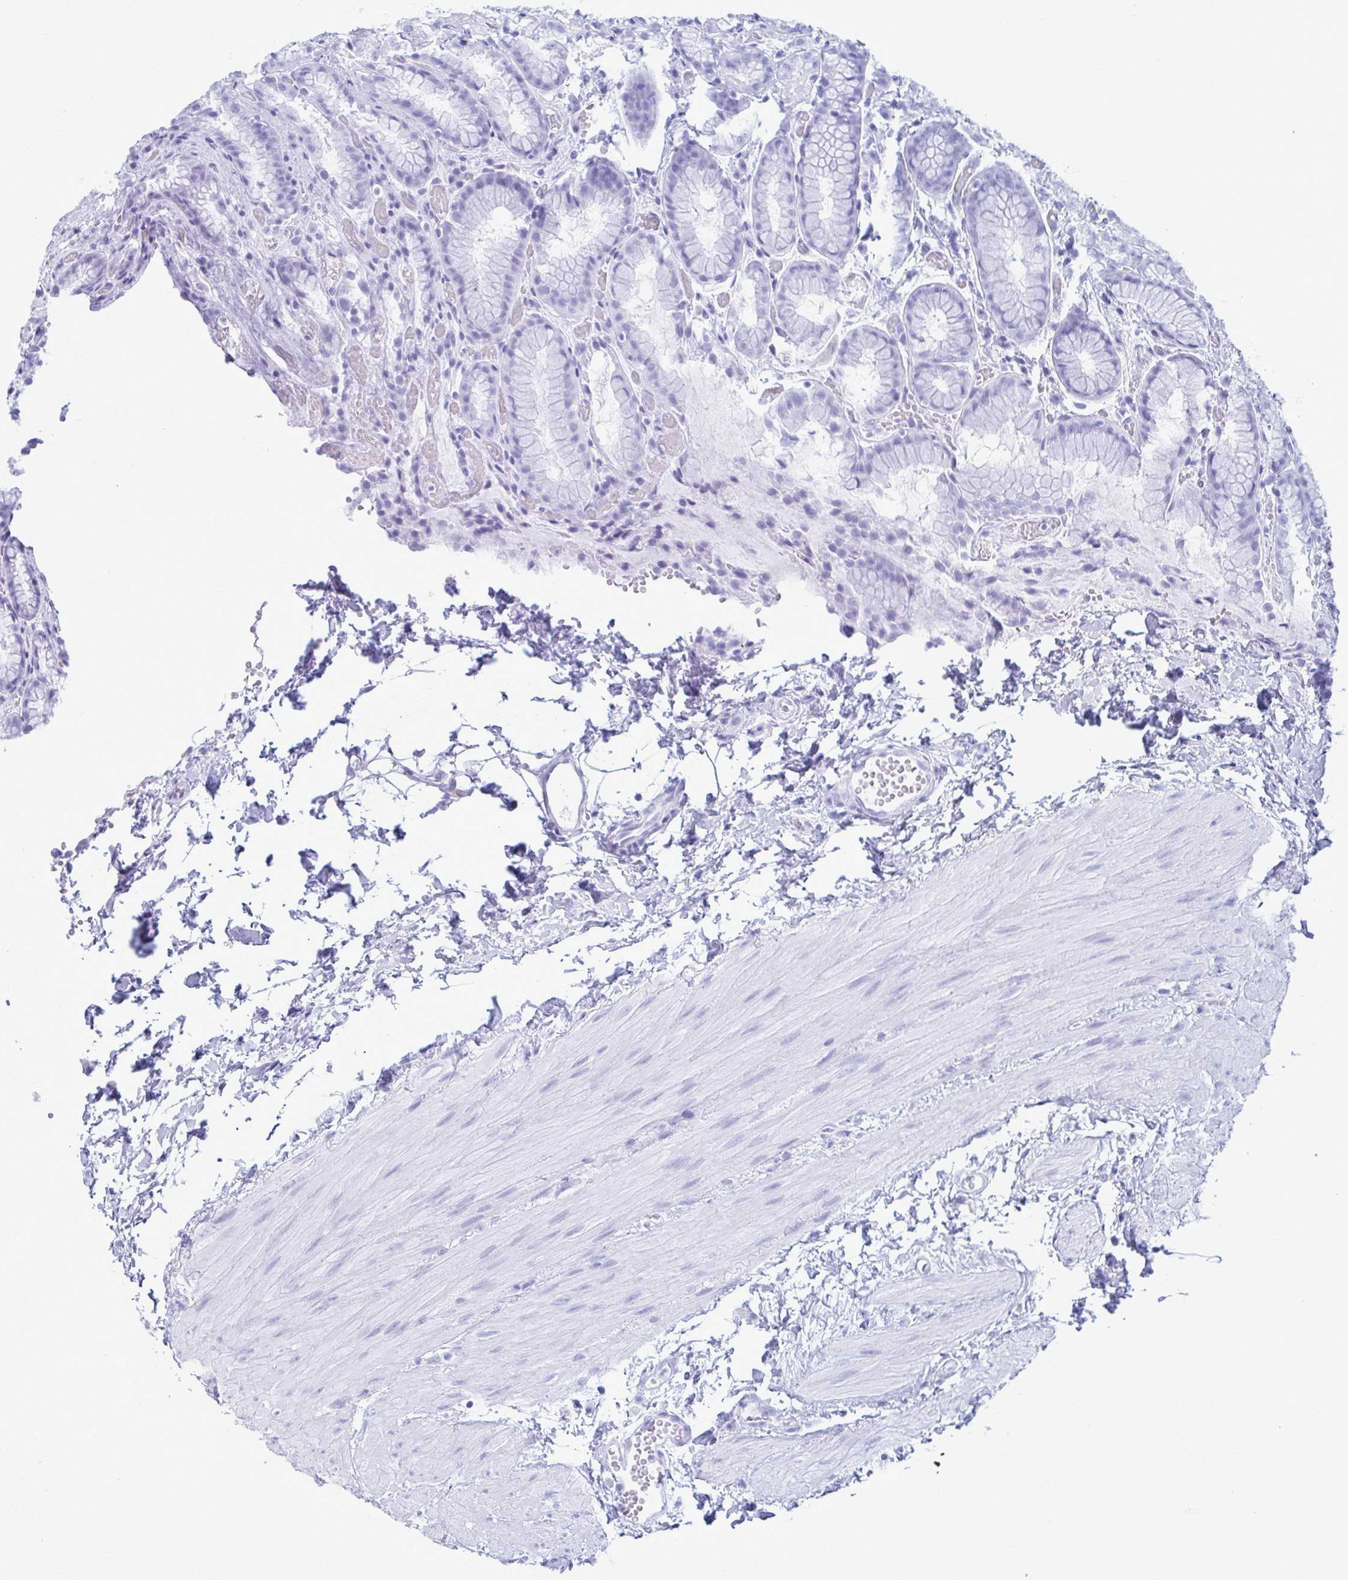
{"staining": {"intensity": "negative", "quantity": "none", "location": "none"}, "tissue": "stomach", "cell_type": "Glandular cells", "image_type": "normal", "snomed": [{"axis": "morphology", "description": "Normal tissue, NOS"}, {"axis": "topography", "description": "Stomach"}], "caption": "DAB (3,3'-diaminobenzidine) immunohistochemical staining of normal human stomach displays no significant positivity in glandular cells.", "gene": "PROSER1", "patient": {"sex": "male", "age": 70}}